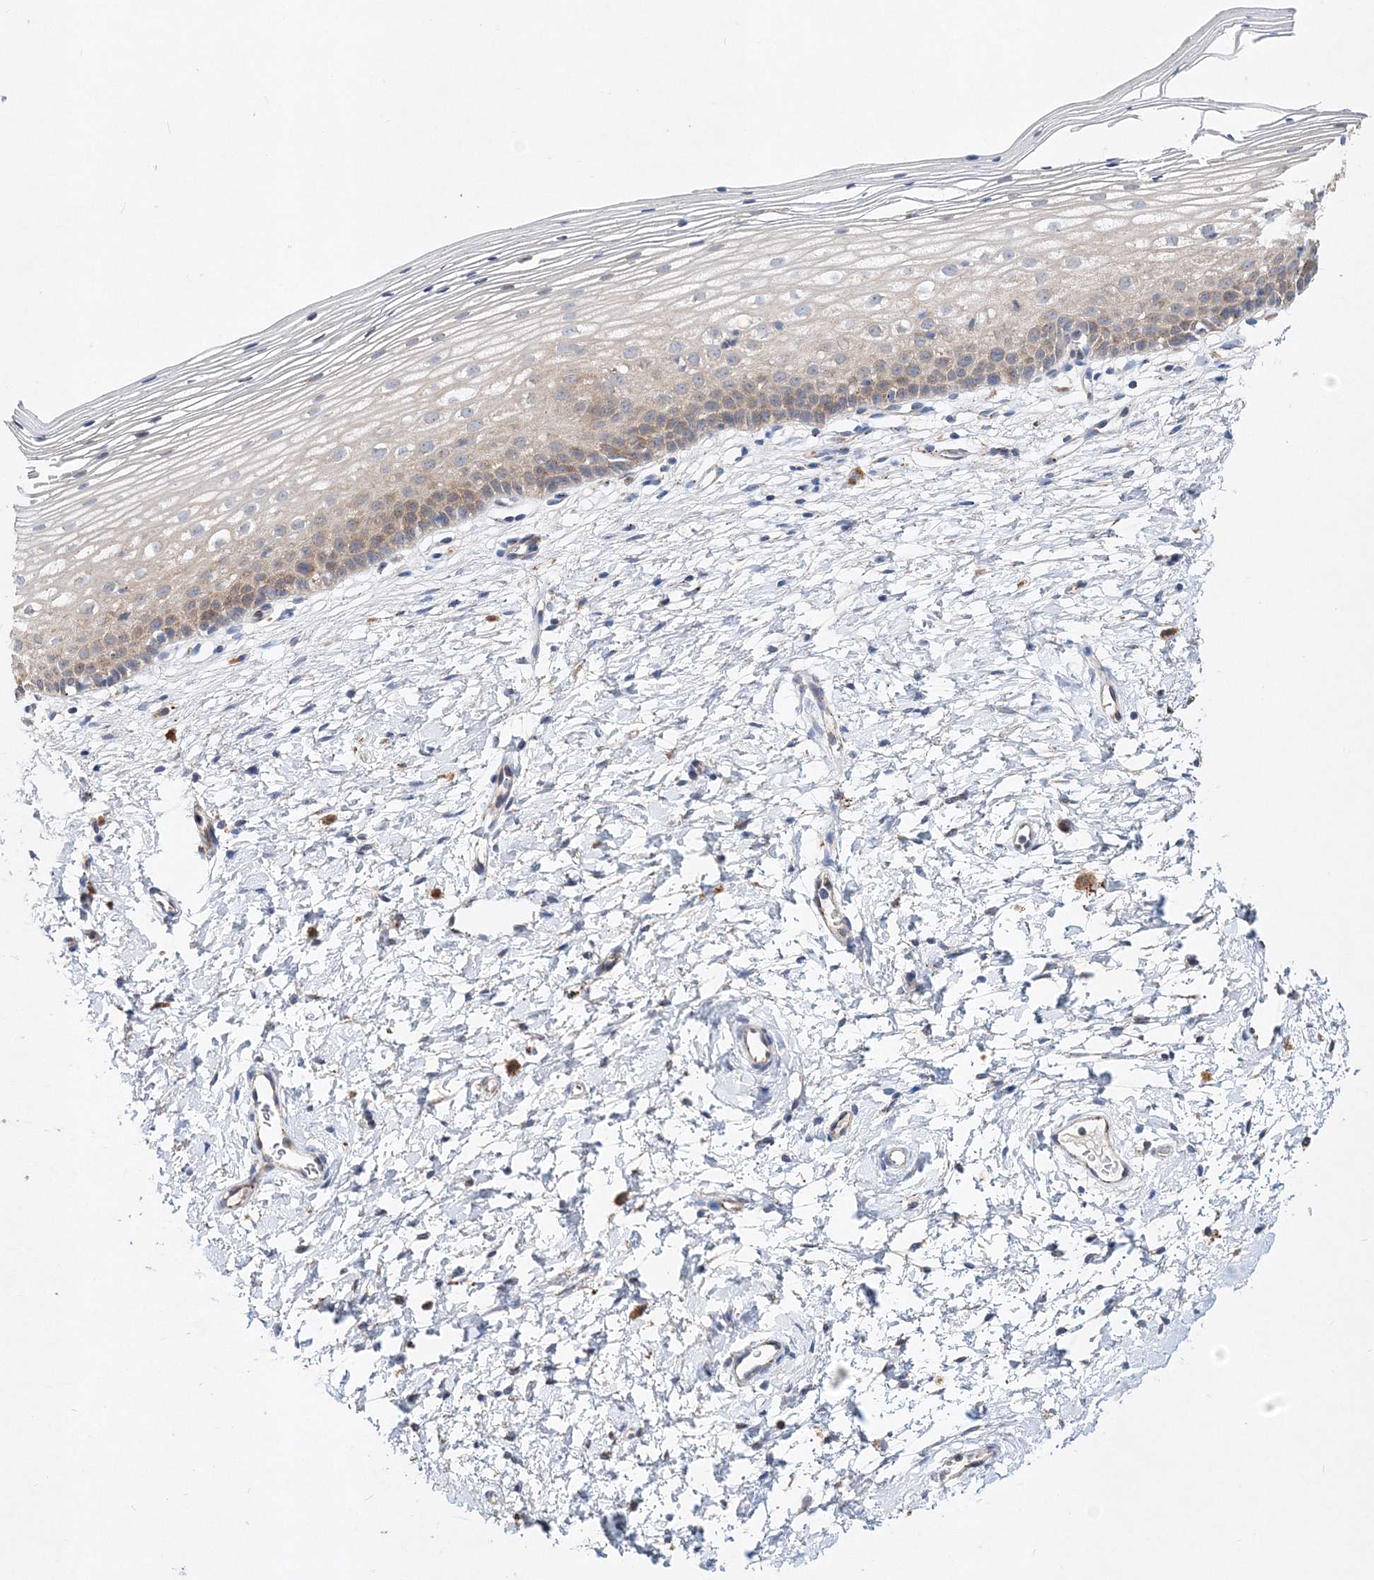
{"staining": {"intensity": "moderate", "quantity": ">75%", "location": "cytoplasmic/membranous"}, "tissue": "cervix", "cell_type": "Glandular cells", "image_type": "normal", "snomed": [{"axis": "morphology", "description": "Normal tissue, NOS"}, {"axis": "topography", "description": "Cervix"}], "caption": "Glandular cells demonstrate medium levels of moderate cytoplasmic/membranous positivity in about >75% of cells in benign cervix. (DAB IHC, brown staining for protein, blue staining for nuclei).", "gene": "C3orf38", "patient": {"sex": "female", "age": 72}}